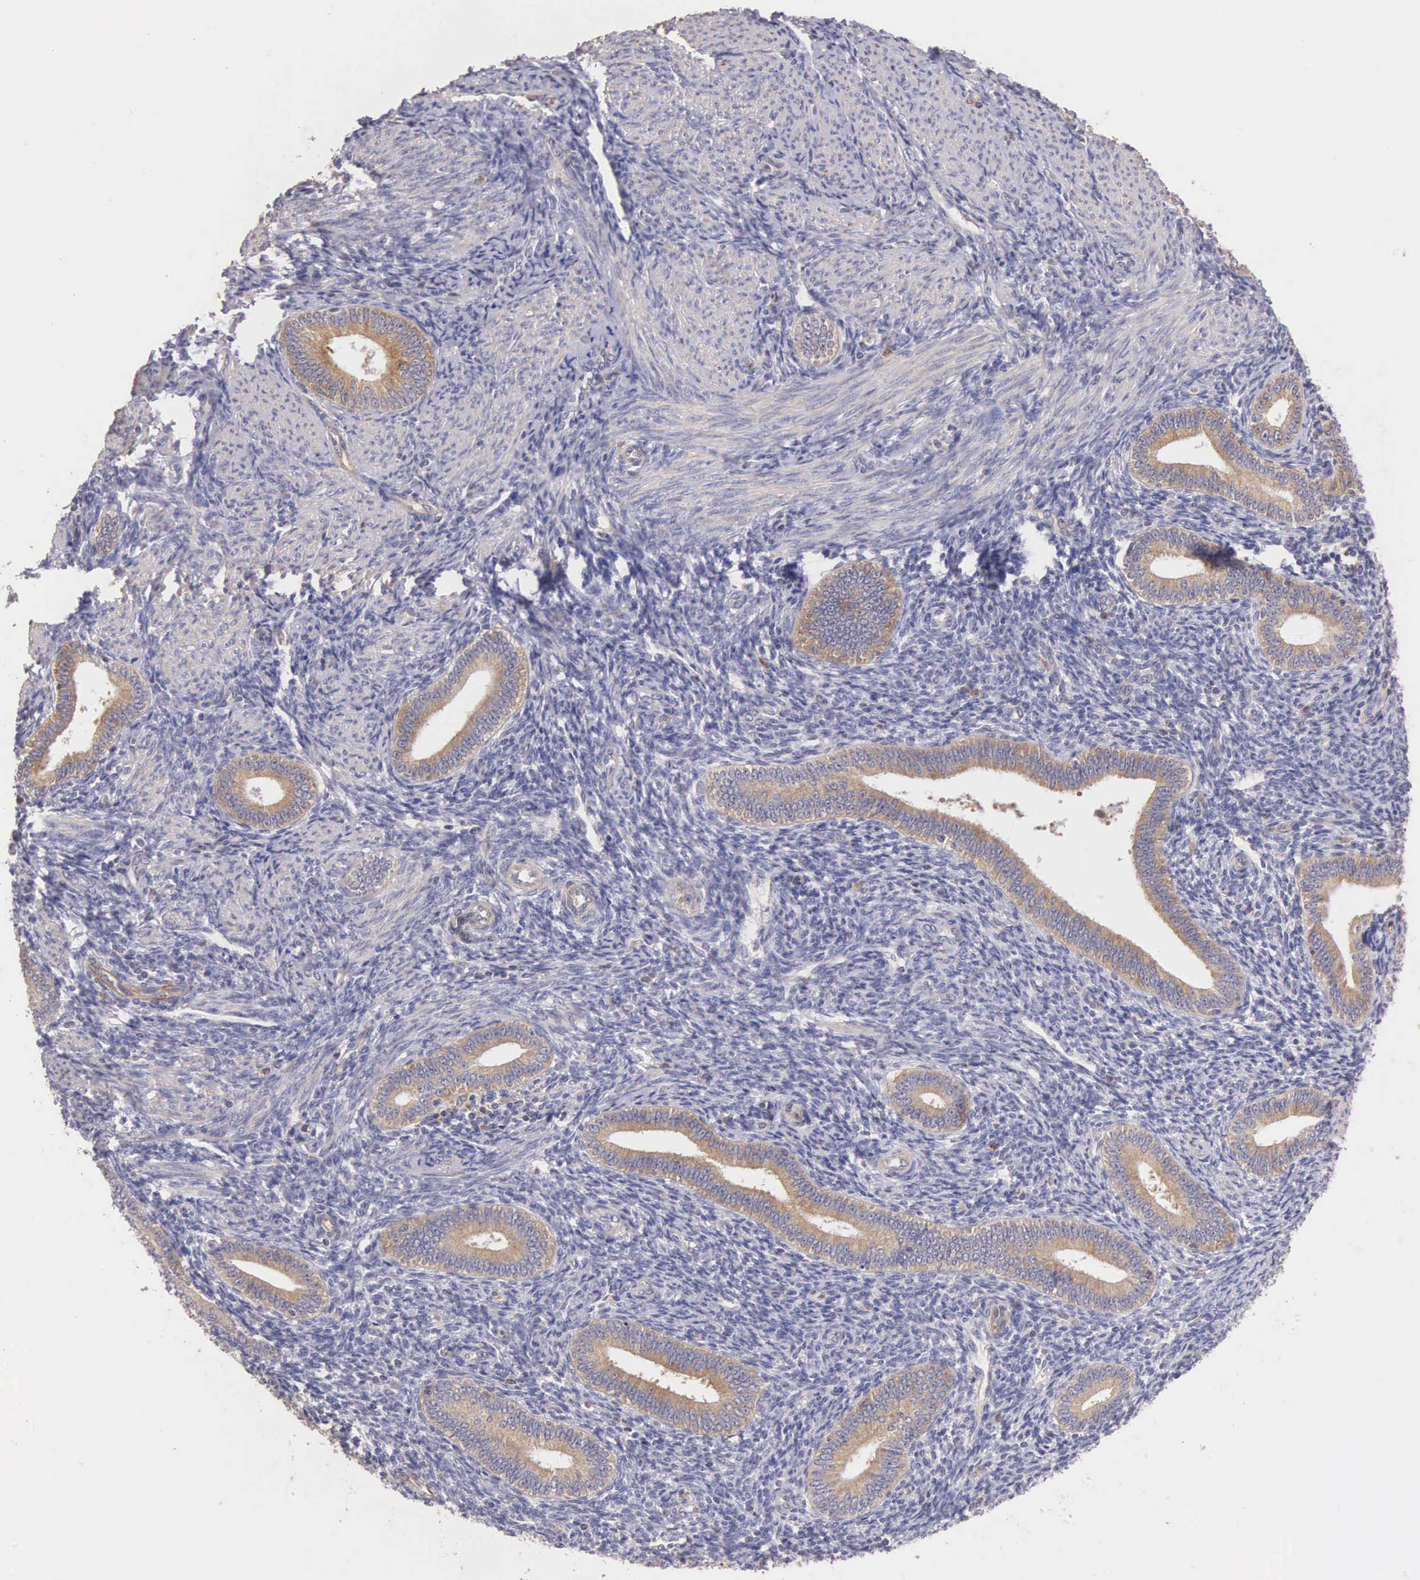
{"staining": {"intensity": "negative", "quantity": "none", "location": "none"}, "tissue": "endometrium", "cell_type": "Cells in endometrial stroma", "image_type": "normal", "snomed": [{"axis": "morphology", "description": "Normal tissue, NOS"}, {"axis": "topography", "description": "Endometrium"}], "caption": "An image of endometrium stained for a protein exhibits no brown staining in cells in endometrial stroma.", "gene": "OSBPL3", "patient": {"sex": "female", "age": 35}}